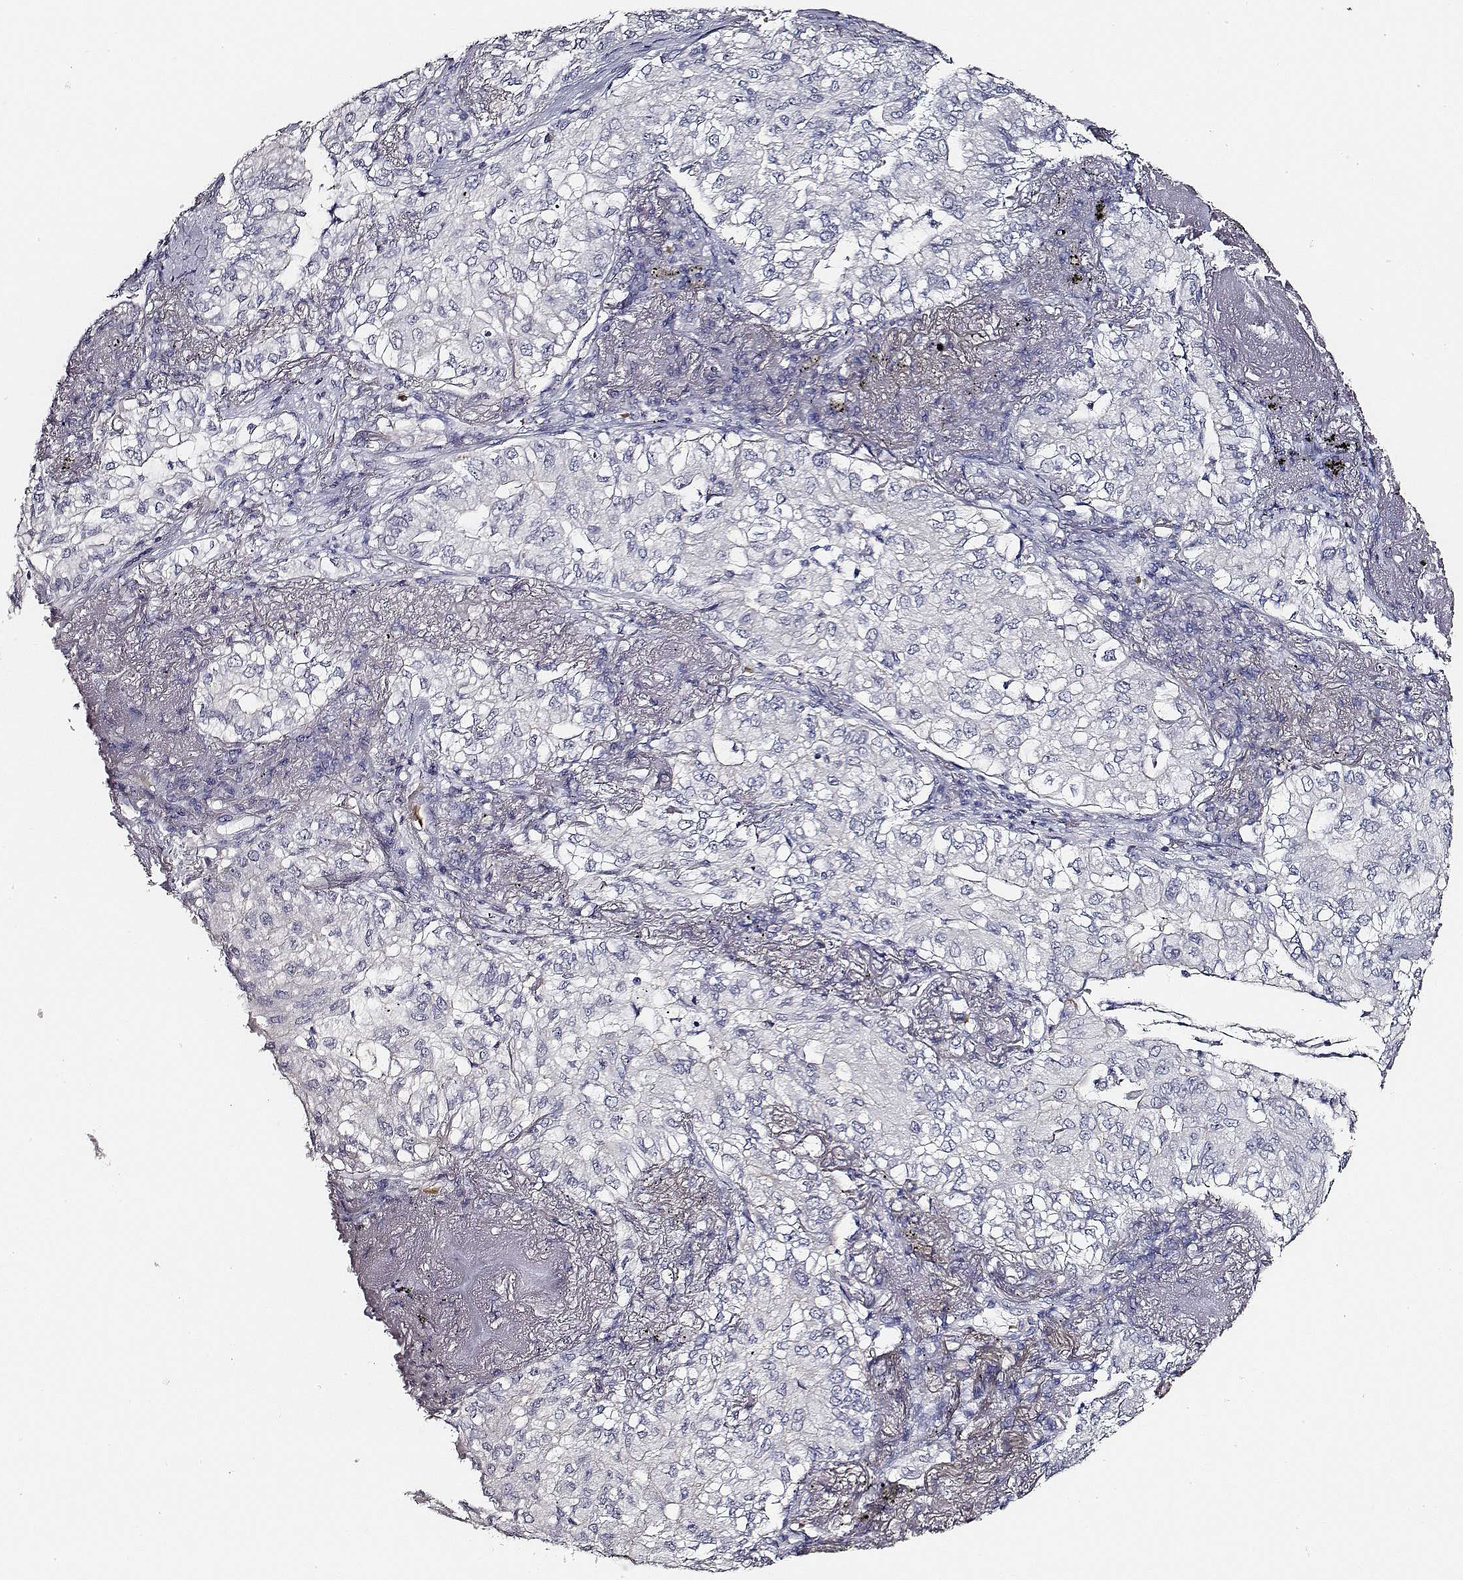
{"staining": {"intensity": "negative", "quantity": "none", "location": "none"}, "tissue": "lung cancer", "cell_type": "Tumor cells", "image_type": "cancer", "snomed": [{"axis": "morphology", "description": "Adenocarcinoma, NOS"}, {"axis": "topography", "description": "Lung"}], "caption": "This histopathology image is of lung cancer stained with immunohistochemistry (IHC) to label a protein in brown with the nuclei are counter-stained blue. There is no staining in tumor cells. The staining is performed using DAB brown chromogen with nuclei counter-stained in using hematoxylin.", "gene": "AADAT", "patient": {"sex": "female", "age": 73}}